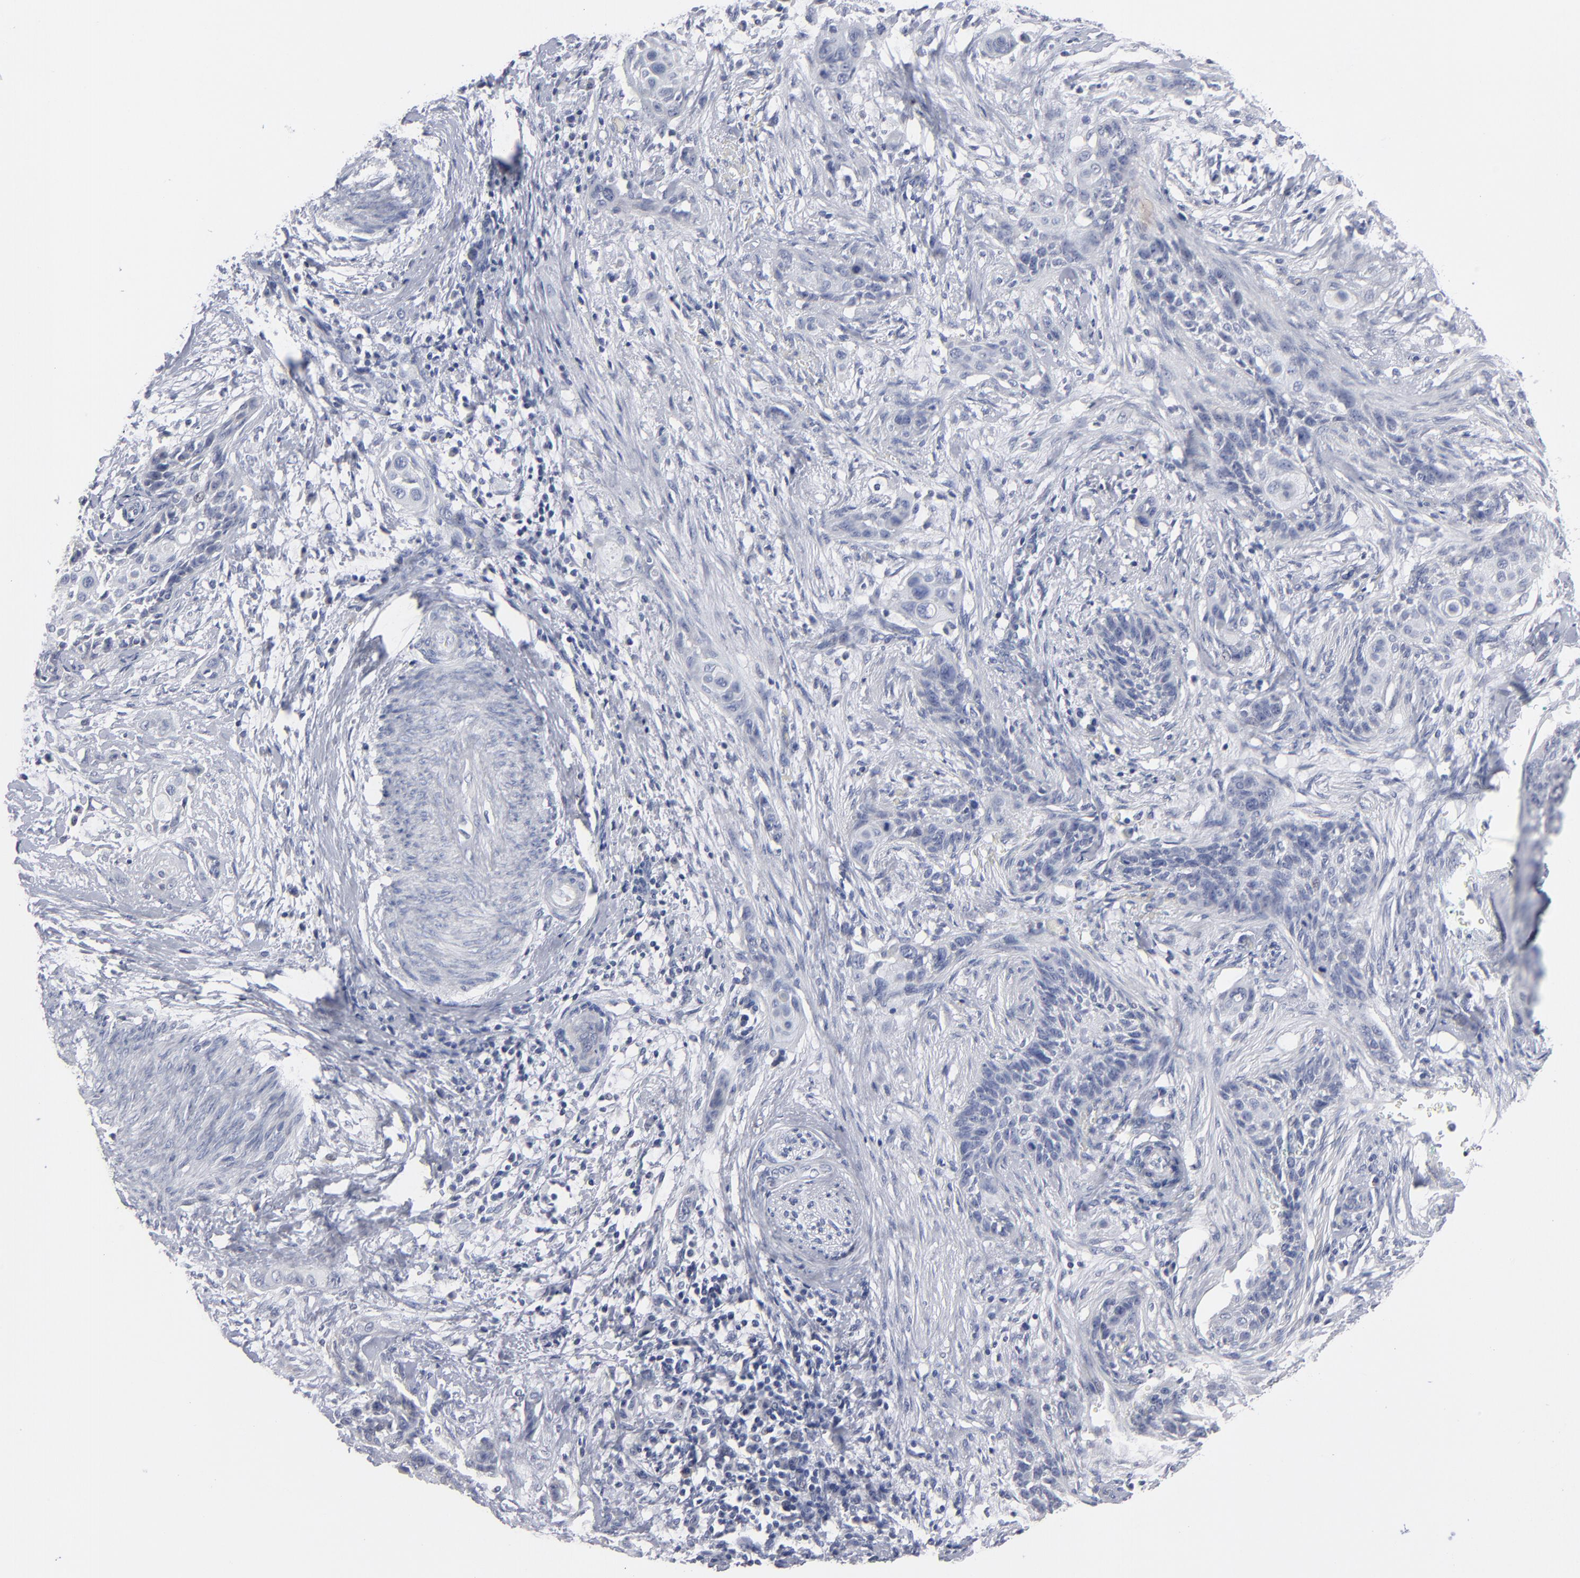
{"staining": {"intensity": "negative", "quantity": "none", "location": "none"}, "tissue": "cervical cancer", "cell_type": "Tumor cells", "image_type": "cancer", "snomed": [{"axis": "morphology", "description": "Squamous cell carcinoma, NOS"}, {"axis": "topography", "description": "Cervix"}], "caption": "Image shows no significant protein staining in tumor cells of cervical cancer.", "gene": "RPH3A", "patient": {"sex": "female", "age": 33}}